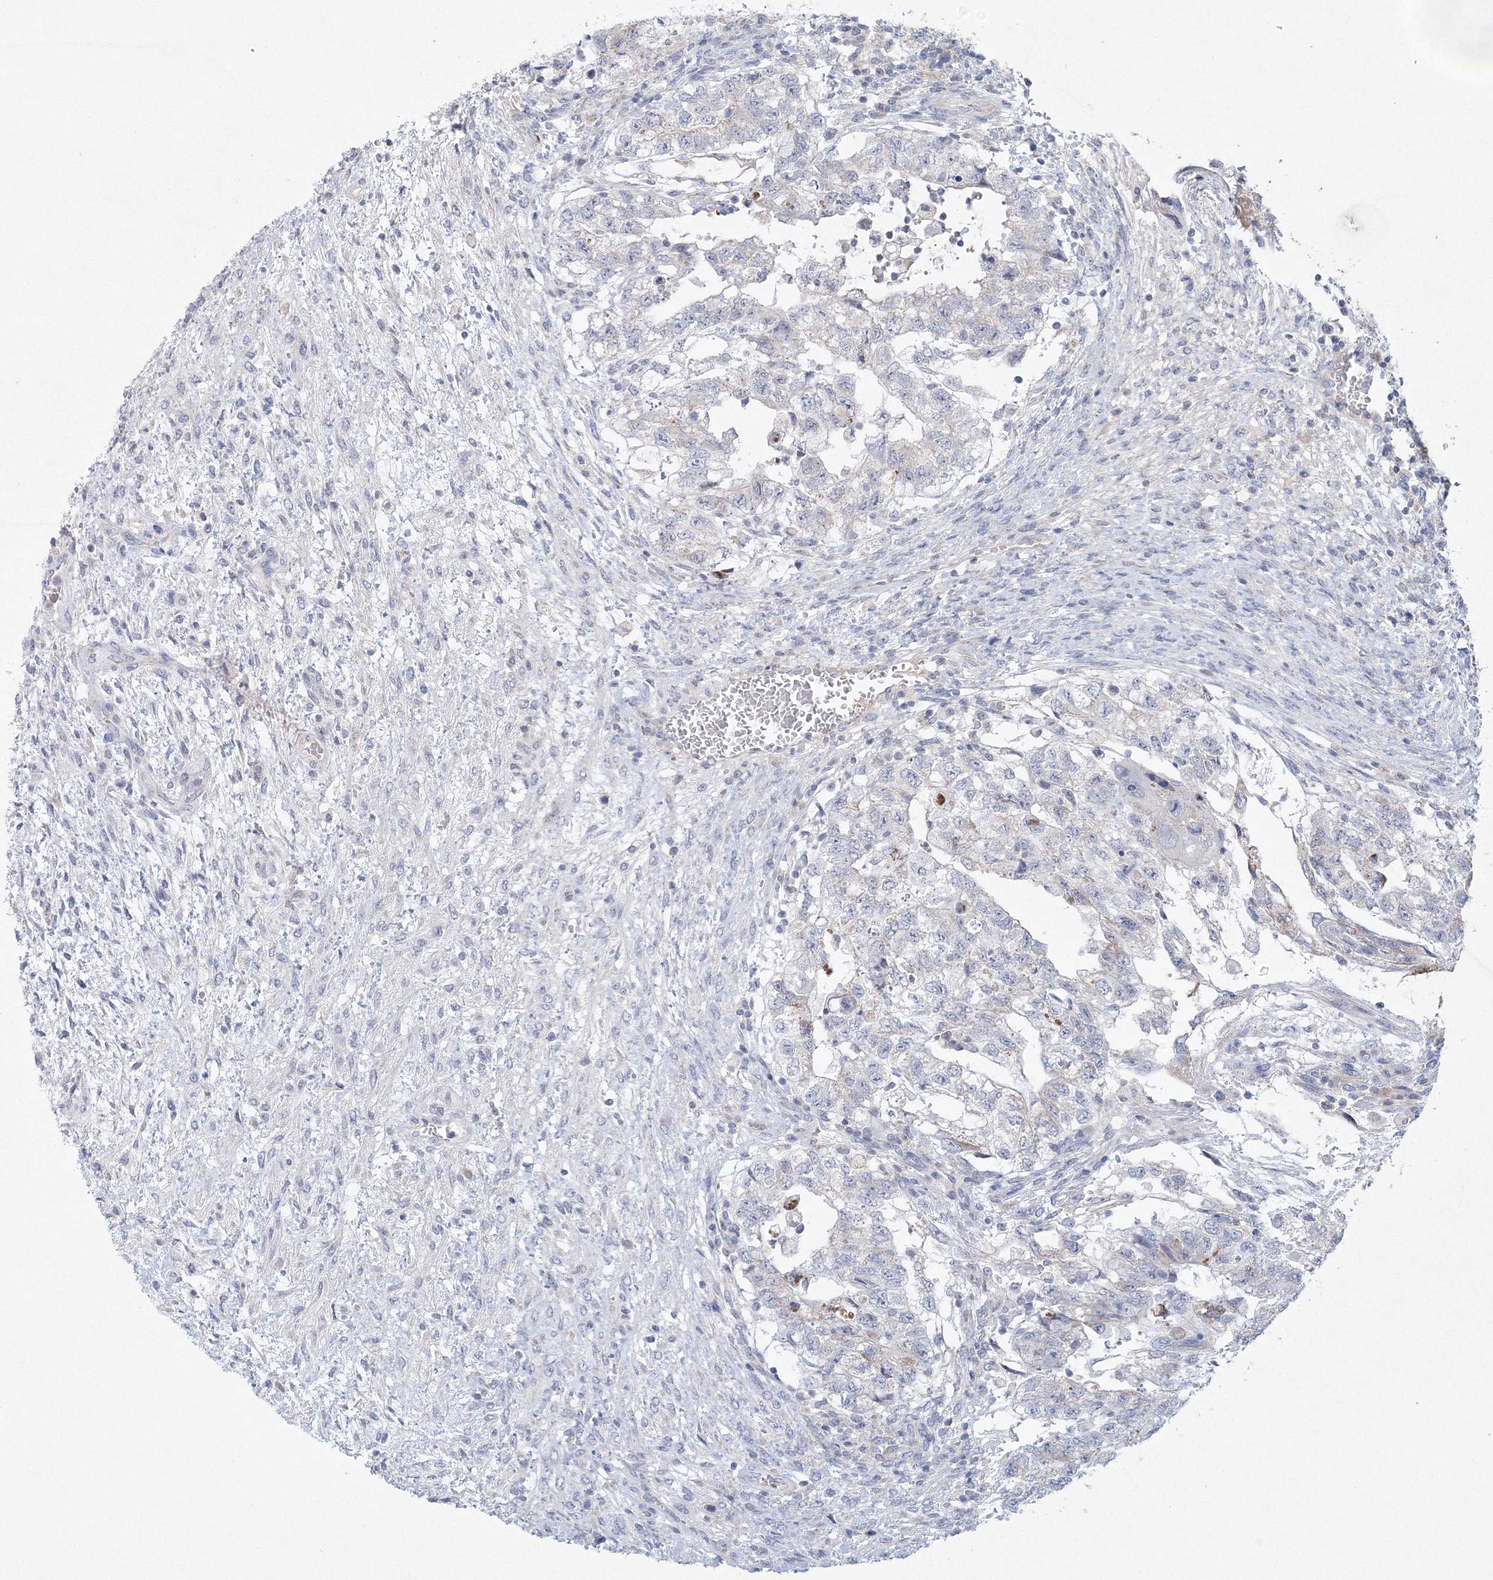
{"staining": {"intensity": "negative", "quantity": "none", "location": "none"}, "tissue": "testis cancer", "cell_type": "Tumor cells", "image_type": "cancer", "snomed": [{"axis": "morphology", "description": "Carcinoma, Embryonal, NOS"}, {"axis": "topography", "description": "Testis"}], "caption": "A high-resolution image shows immunohistochemistry staining of testis cancer, which exhibits no significant expression in tumor cells.", "gene": "NIPAL1", "patient": {"sex": "male", "age": 36}}